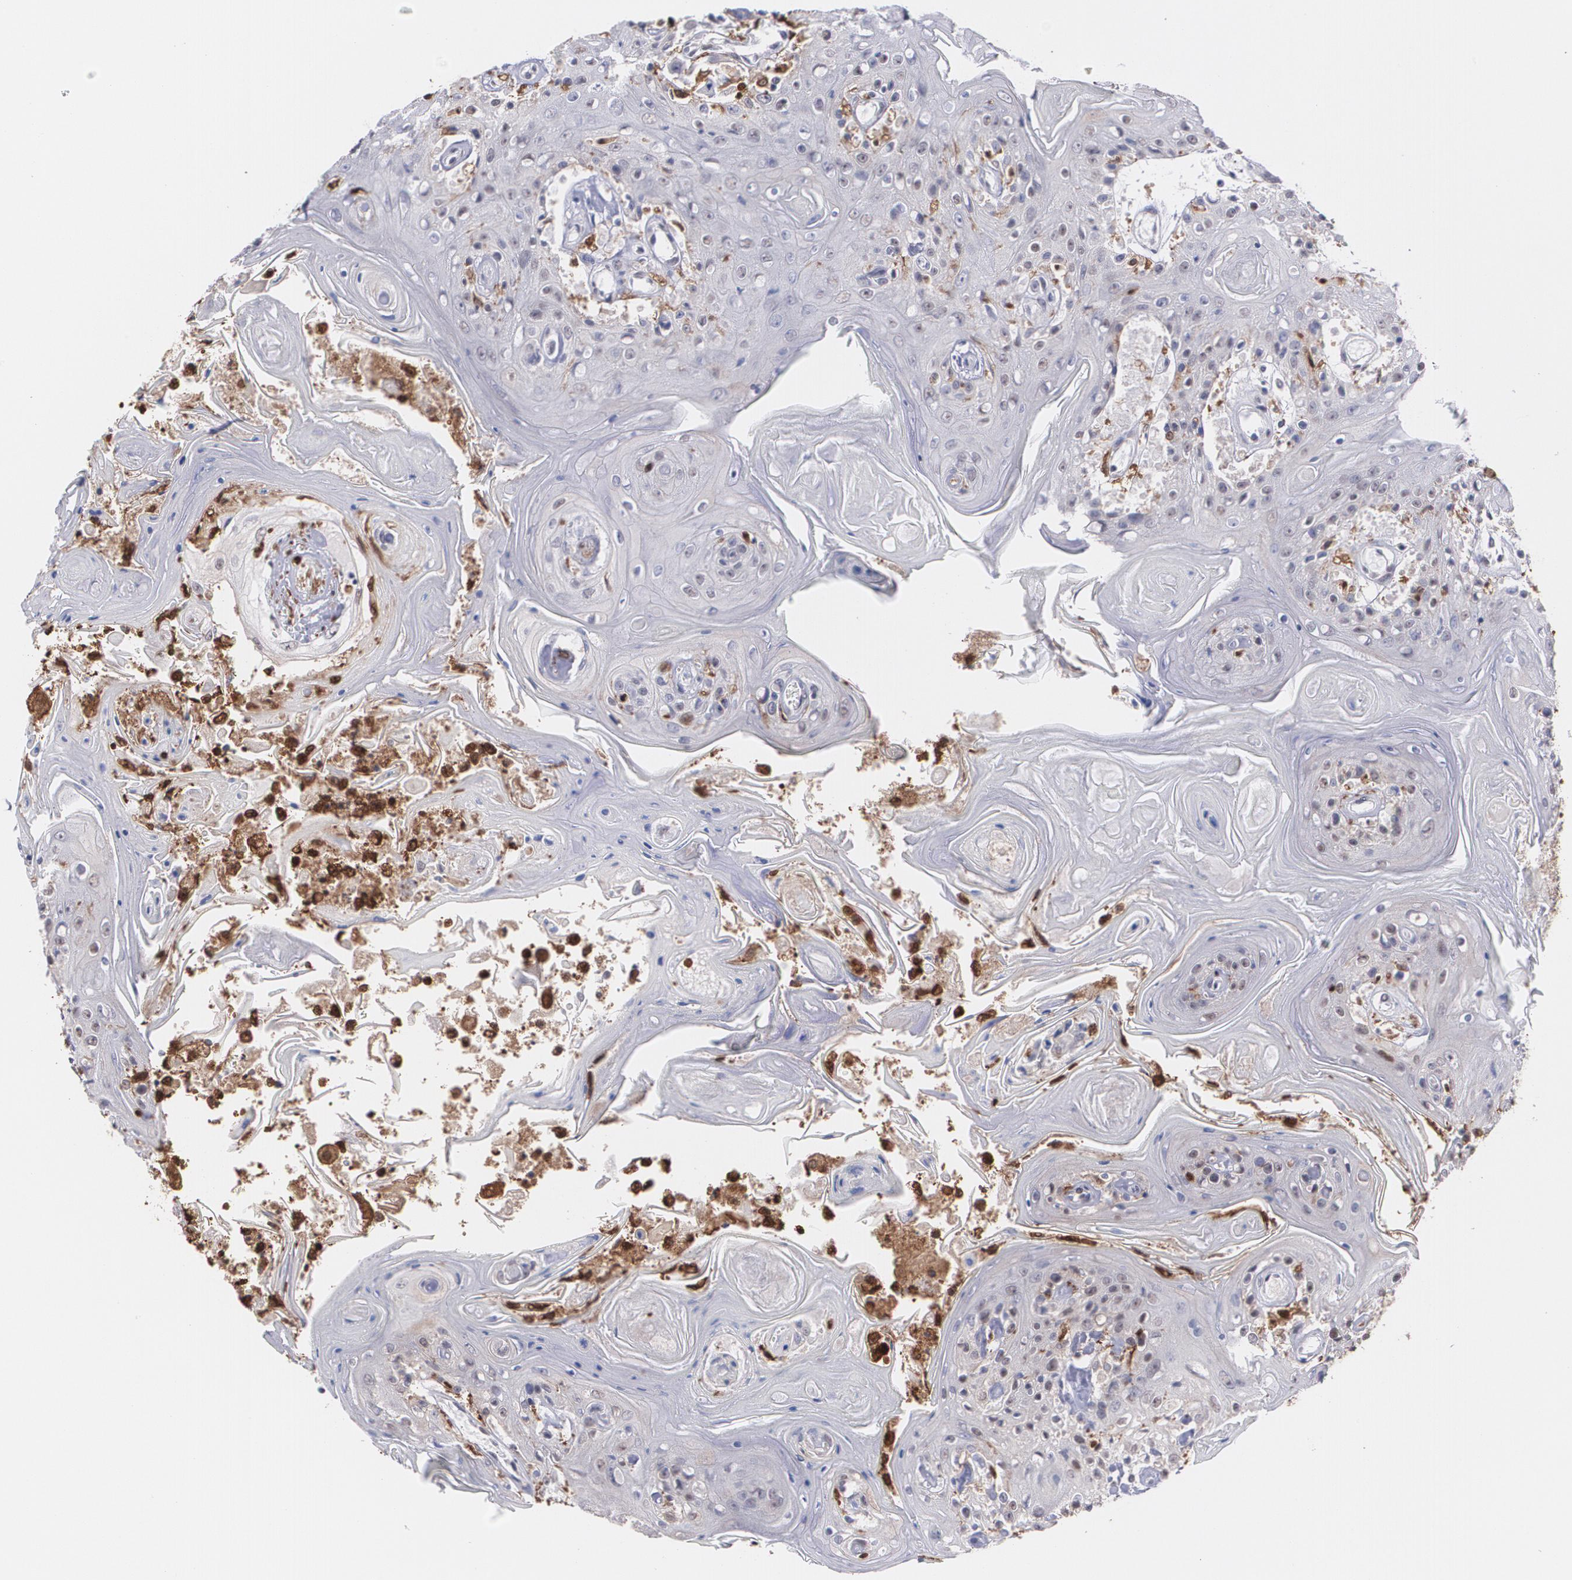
{"staining": {"intensity": "negative", "quantity": "none", "location": "none"}, "tissue": "head and neck cancer", "cell_type": "Tumor cells", "image_type": "cancer", "snomed": [{"axis": "morphology", "description": "Squamous cell carcinoma, NOS"}, {"axis": "topography", "description": "Oral tissue"}, {"axis": "topography", "description": "Head-Neck"}], "caption": "Immunohistochemistry (IHC) photomicrograph of human squamous cell carcinoma (head and neck) stained for a protein (brown), which shows no positivity in tumor cells. (DAB (3,3'-diaminobenzidine) IHC, high magnification).", "gene": "NCF2", "patient": {"sex": "female", "age": 76}}